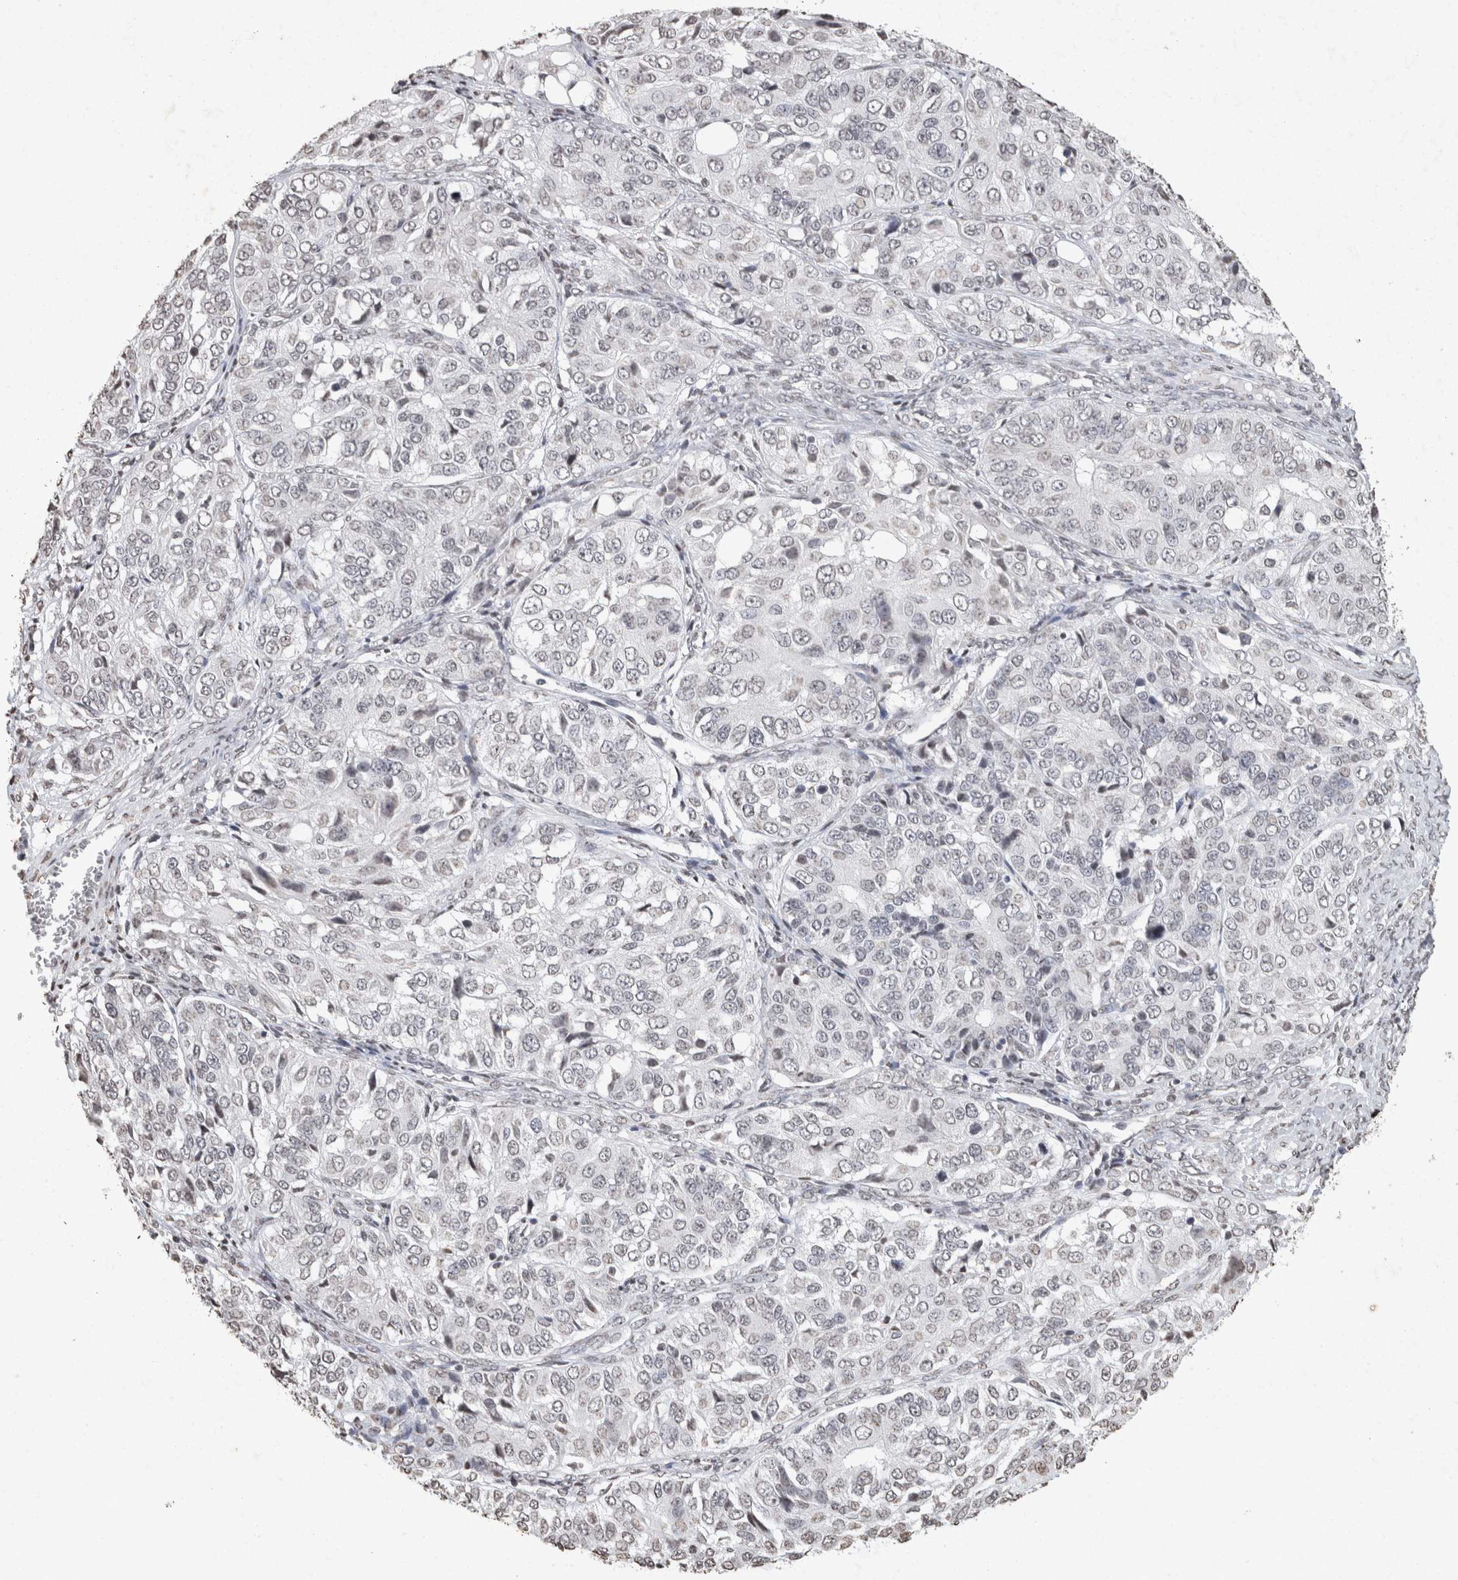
{"staining": {"intensity": "negative", "quantity": "none", "location": "none"}, "tissue": "ovarian cancer", "cell_type": "Tumor cells", "image_type": "cancer", "snomed": [{"axis": "morphology", "description": "Carcinoma, endometroid"}, {"axis": "topography", "description": "Ovary"}], "caption": "This is a image of immunohistochemistry staining of ovarian cancer (endometroid carcinoma), which shows no expression in tumor cells.", "gene": "CNTN1", "patient": {"sex": "female", "age": 51}}